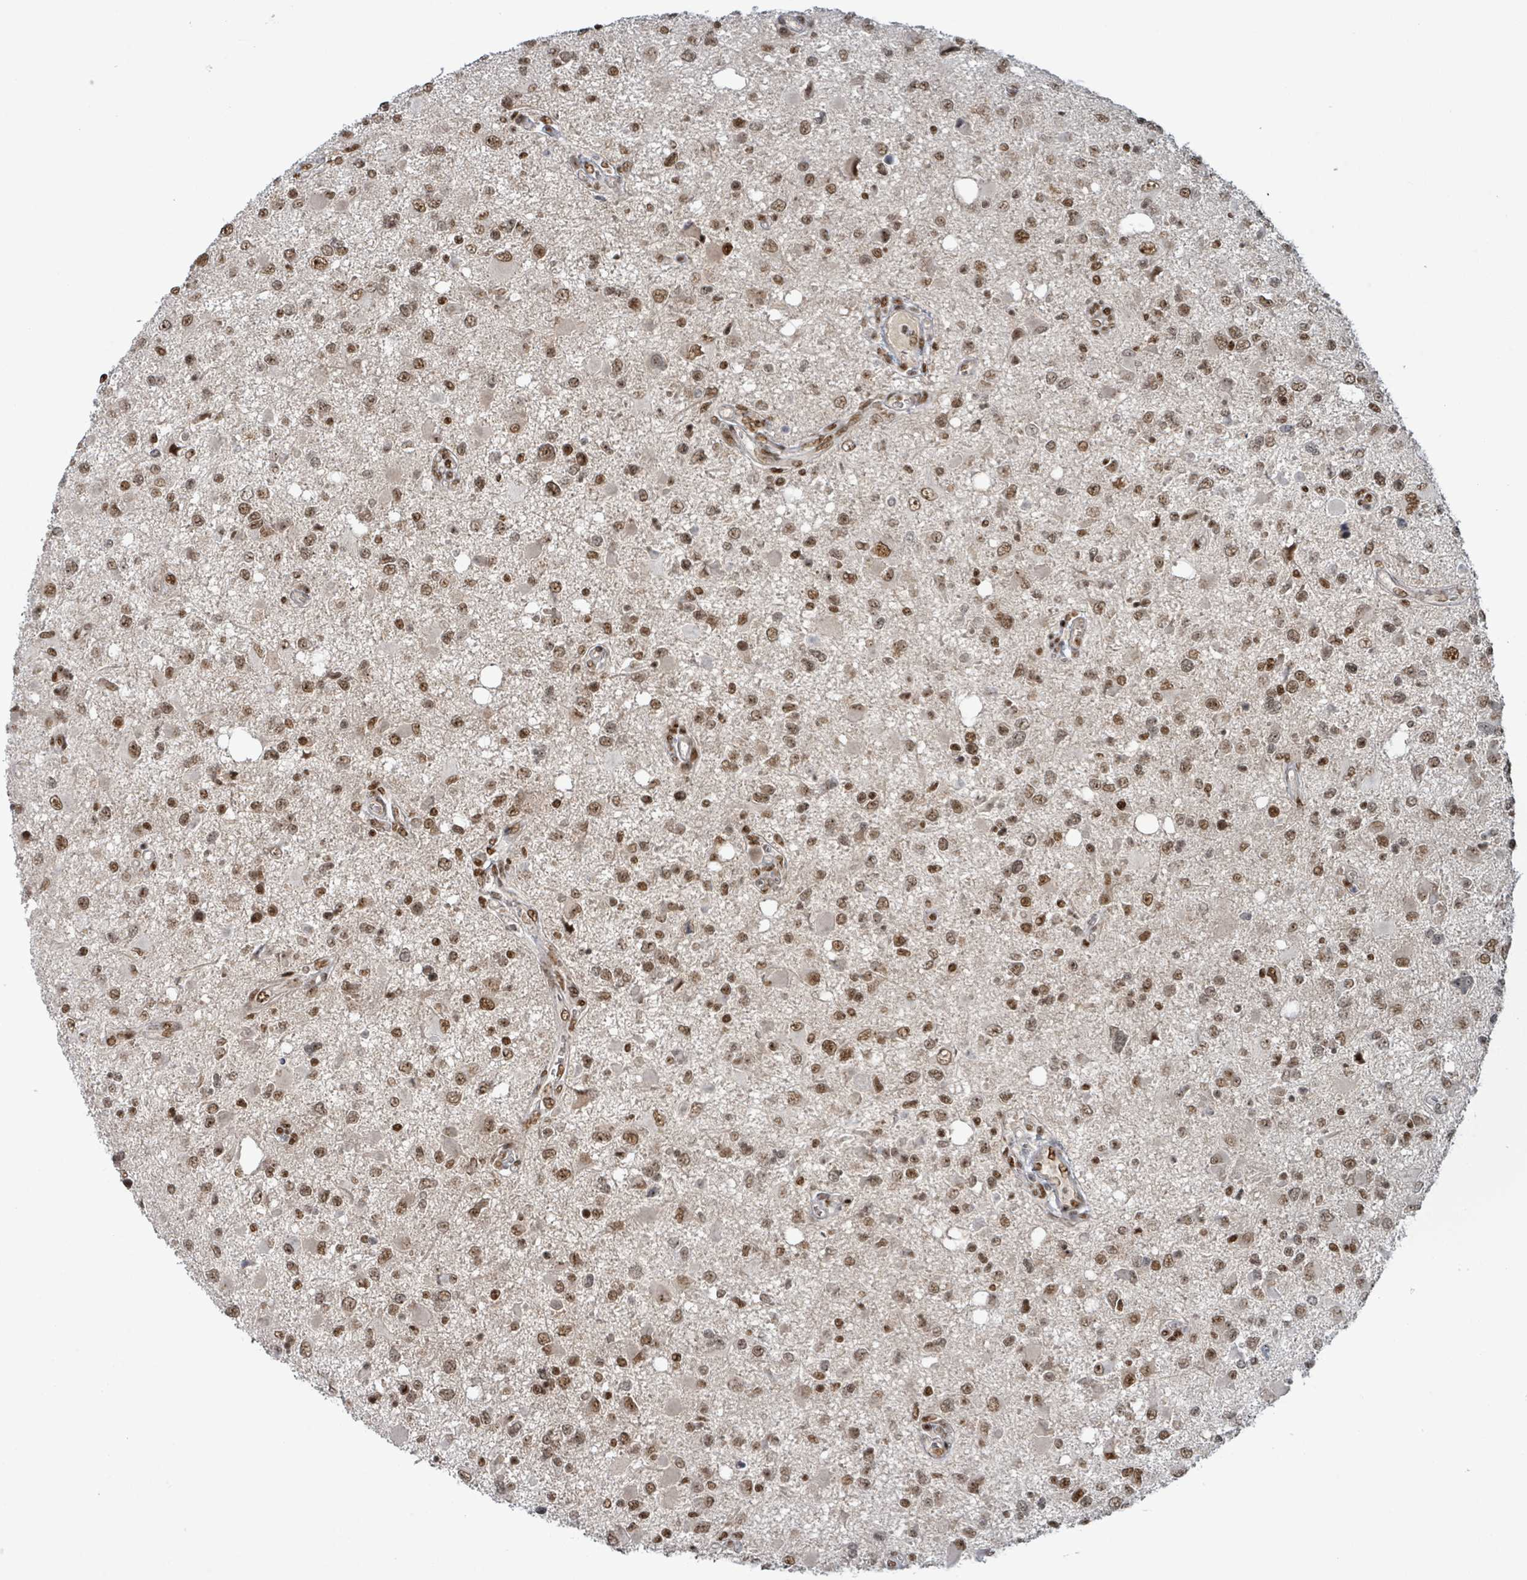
{"staining": {"intensity": "moderate", "quantity": ">75%", "location": "nuclear"}, "tissue": "glioma", "cell_type": "Tumor cells", "image_type": "cancer", "snomed": [{"axis": "morphology", "description": "Glioma, malignant, High grade"}, {"axis": "topography", "description": "Brain"}], "caption": "Immunohistochemical staining of human glioma displays medium levels of moderate nuclear protein expression in about >75% of tumor cells. Using DAB (brown) and hematoxylin (blue) stains, captured at high magnification using brightfield microscopy.", "gene": "KLF3", "patient": {"sex": "male", "age": 53}}